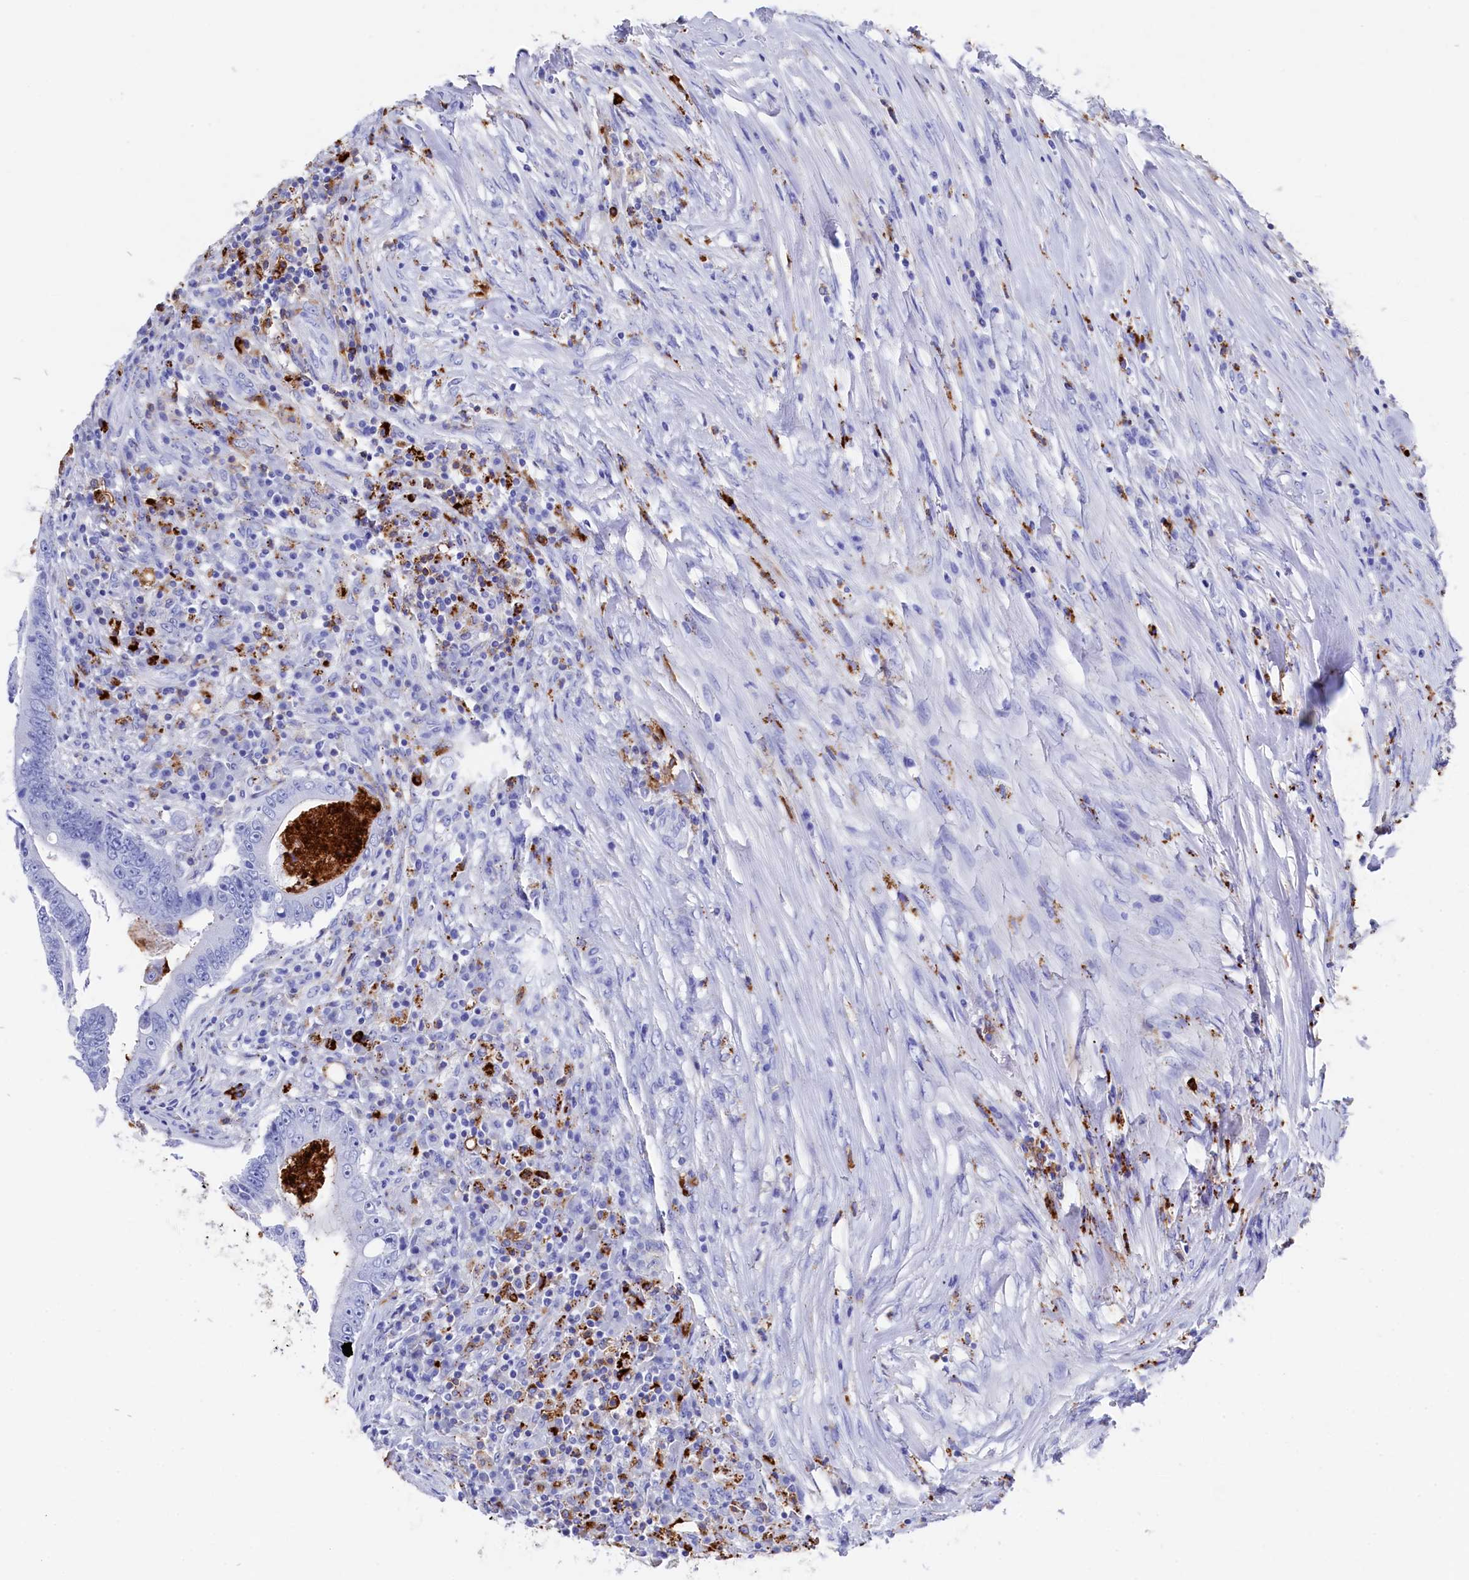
{"staining": {"intensity": "negative", "quantity": "none", "location": "none"}, "tissue": "colorectal cancer", "cell_type": "Tumor cells", "image_type": "cancer", "snomed": [{"axis": "morphology", "description": "Adenocarcinoma, NOS"}, {"axis": "topography", "description": "Colon"}], "caption": "A histopathology image of human colorectal cancer (adenocarcinoma) is negative for staining in tumor cells.", "gene": "PLAC8", "patient": {"sex": "male", "age": 83}}